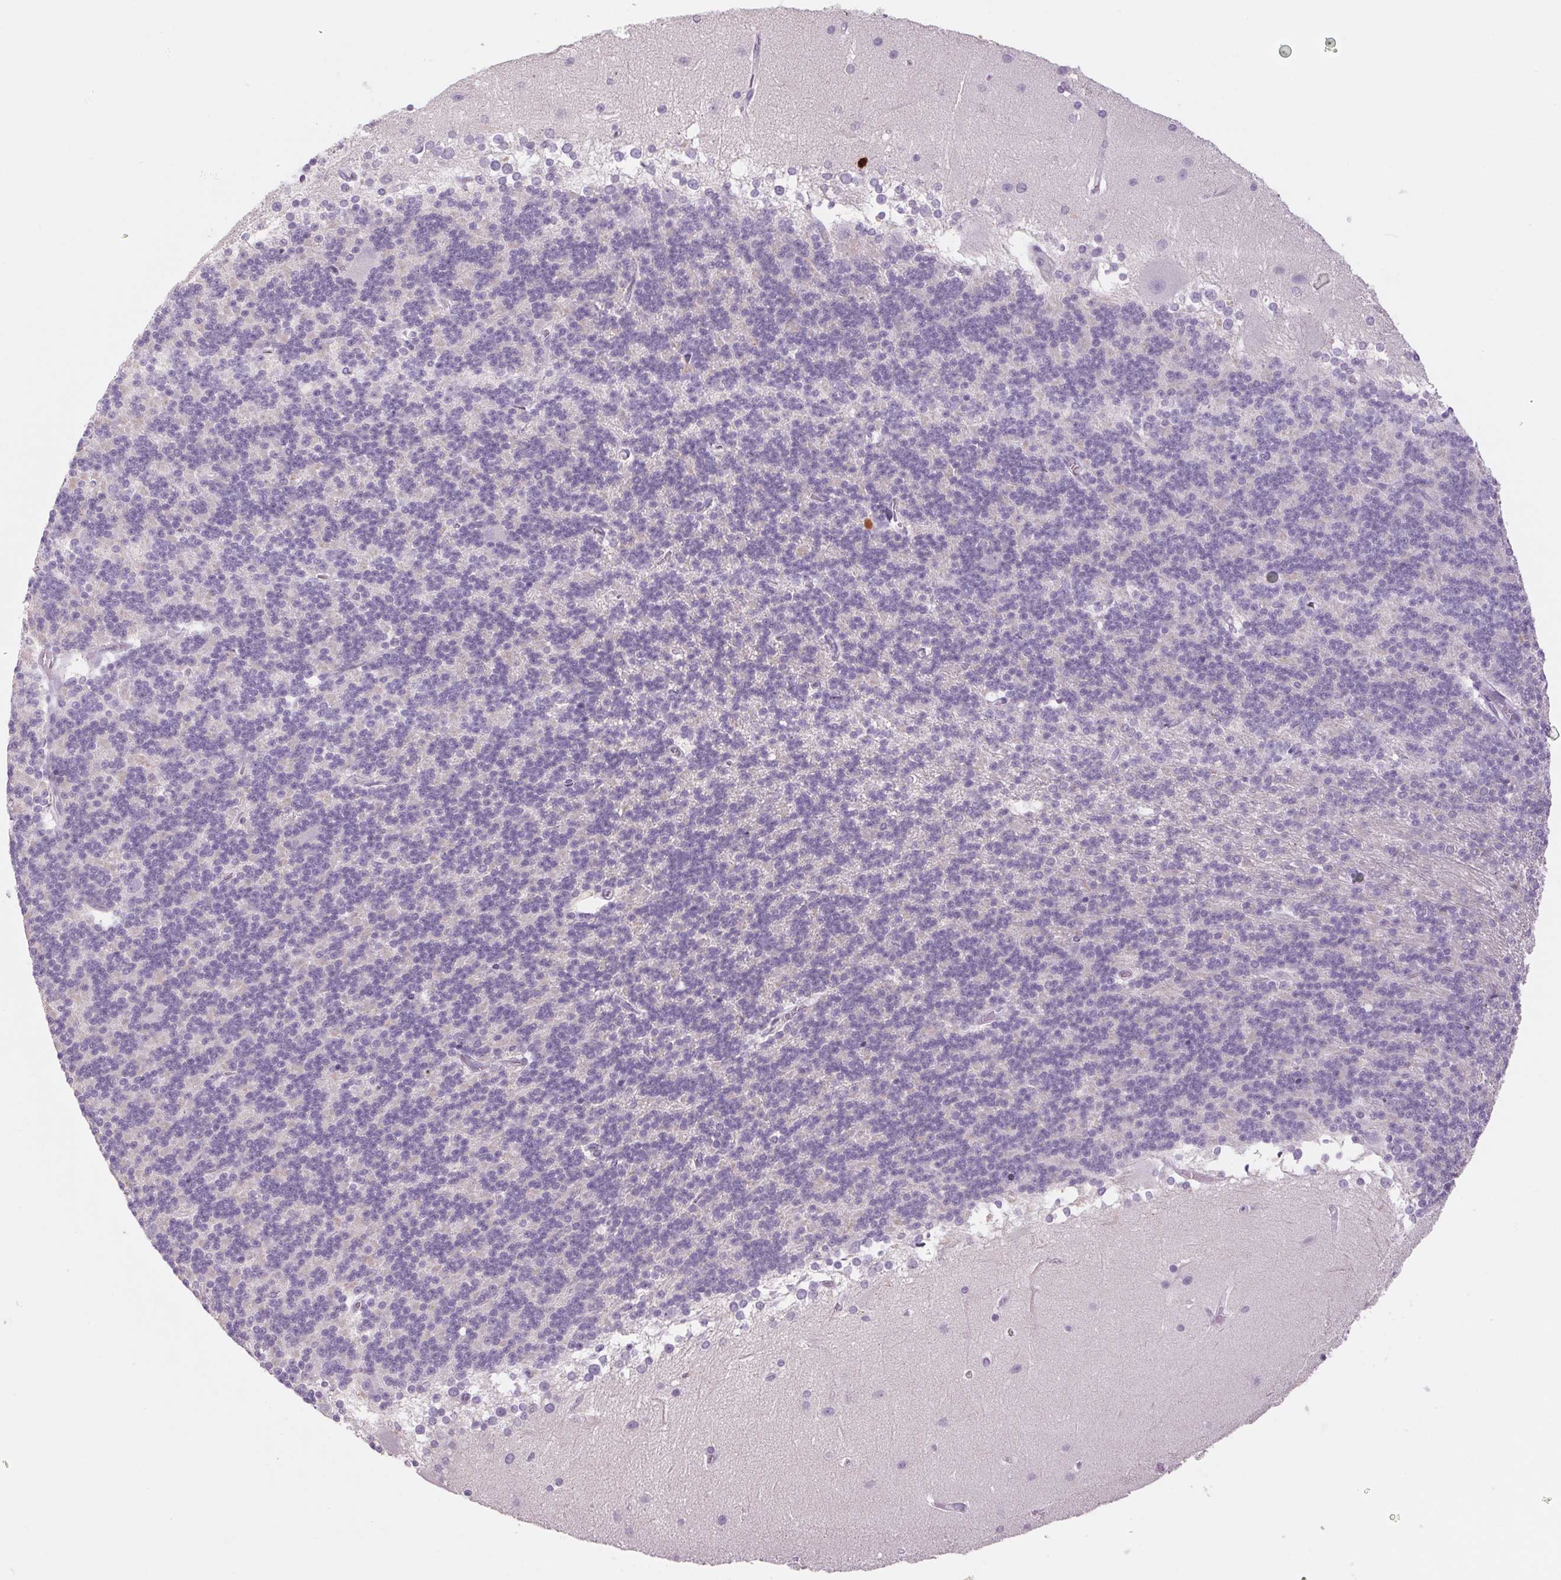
{"staining": {"intensity": "negative", "quantity": "none", "location": "none"}, "tissue": "cerebellum", "cell_type": "Cells in granular layer", "image_type": "normal", "snomed": [{"axis": "morphology", "description": "Normal tissue, NOS"}, {"axis": "topography", "description": "Cerebellum"}], "caption": "DAB (3,3'-diaminobenzidine) immunohistochemical staining of unremarkable cerebellum exhibits no significant positivity in cells in granular layer.", "gene": "RPTN", "patient": {"sex": "female", "age": 19}}